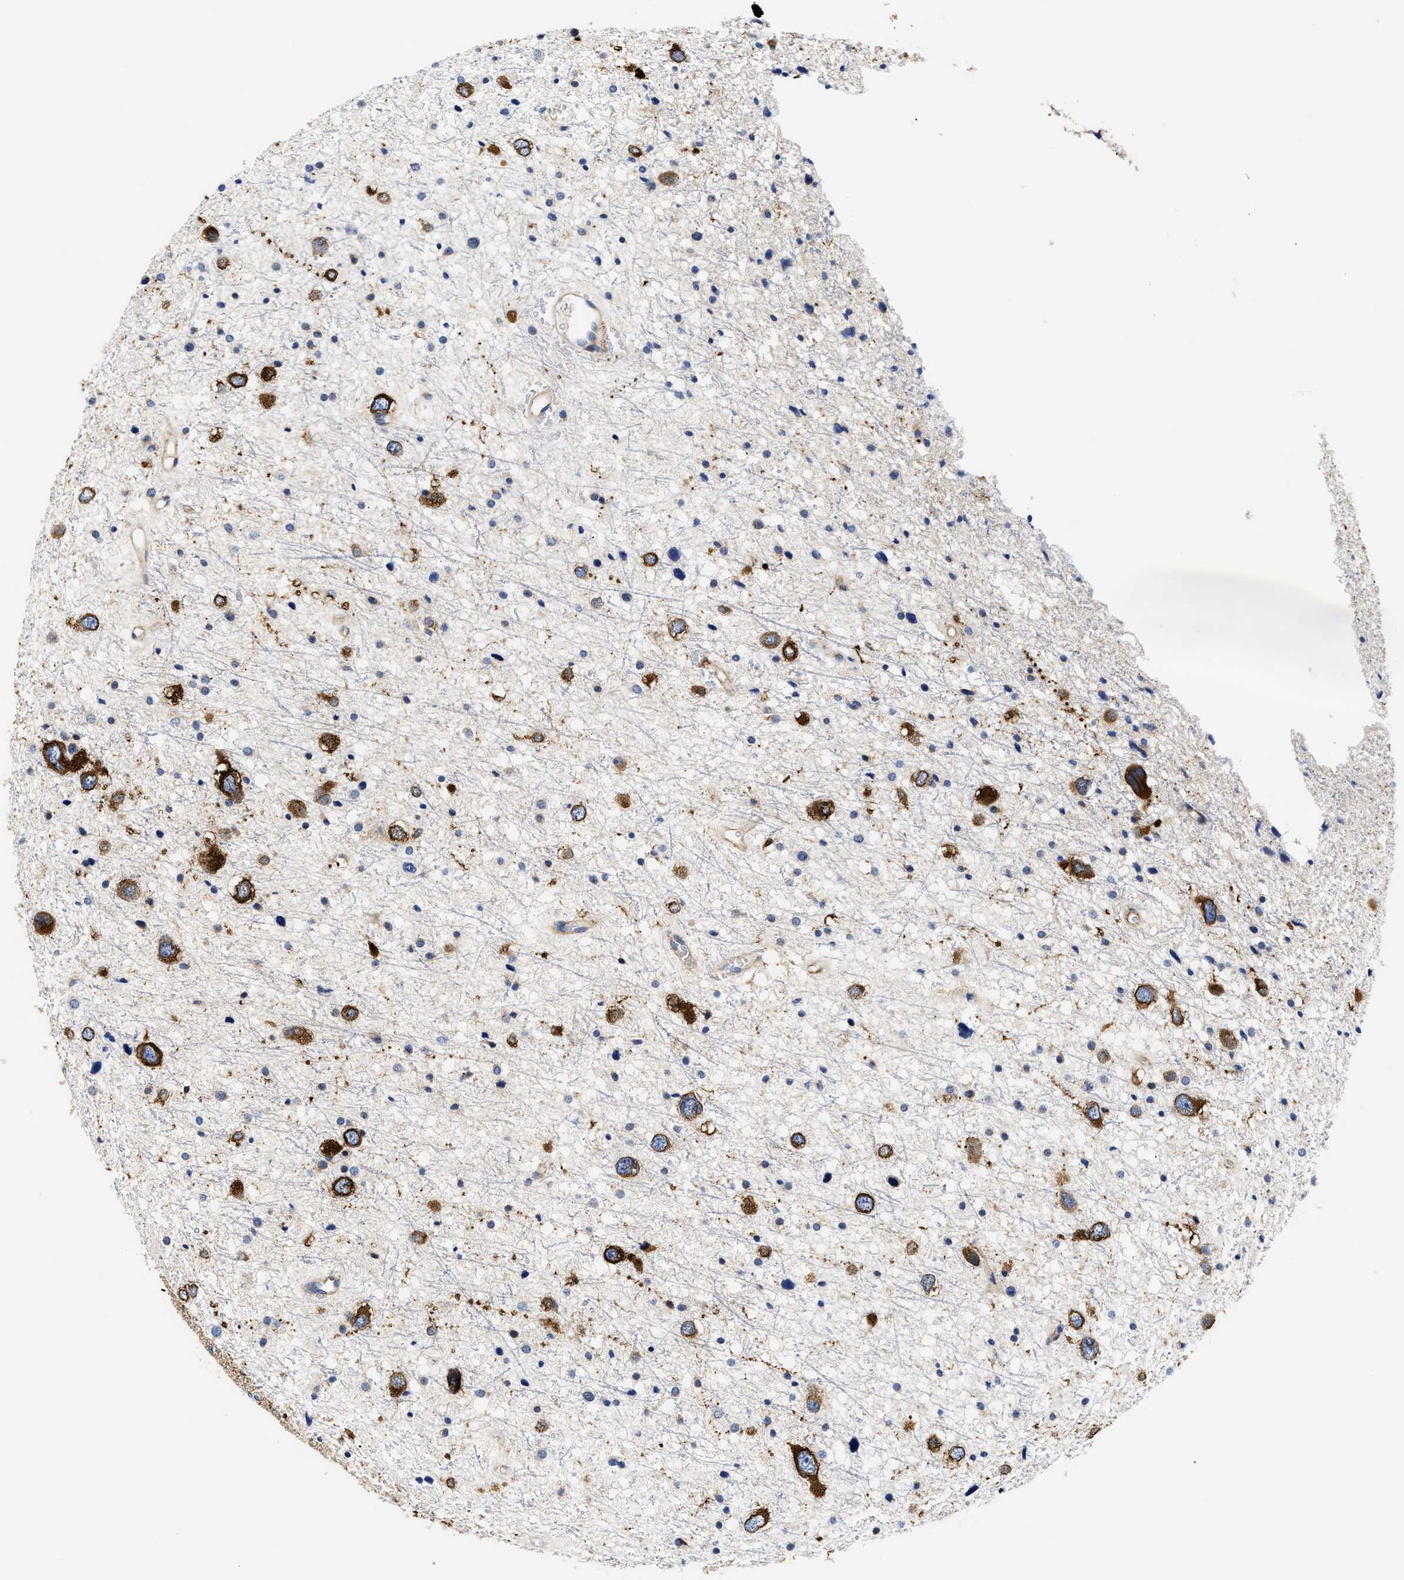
{"staining": {"intensity": "strong", "quantity": "25%-75%", "location": "cytoplasmic/membranous"}, "tissue": "glioma", "cell_type": "Tumor cells", "image_type": "cancer", "snomed": [{"axis": "morphology", "description": "Glioma, malignant, Low grade"}, {"axis": "topography", "description": "Brain"}], "caption": "Strong cytoplasmic/membranous staining for a protein is seen in about 25%-75% of tumor cells of malignant glioma (low-grade) using IHC.", "gene": "ACADVL", "patient": {"sex": "female", "age": 37}}